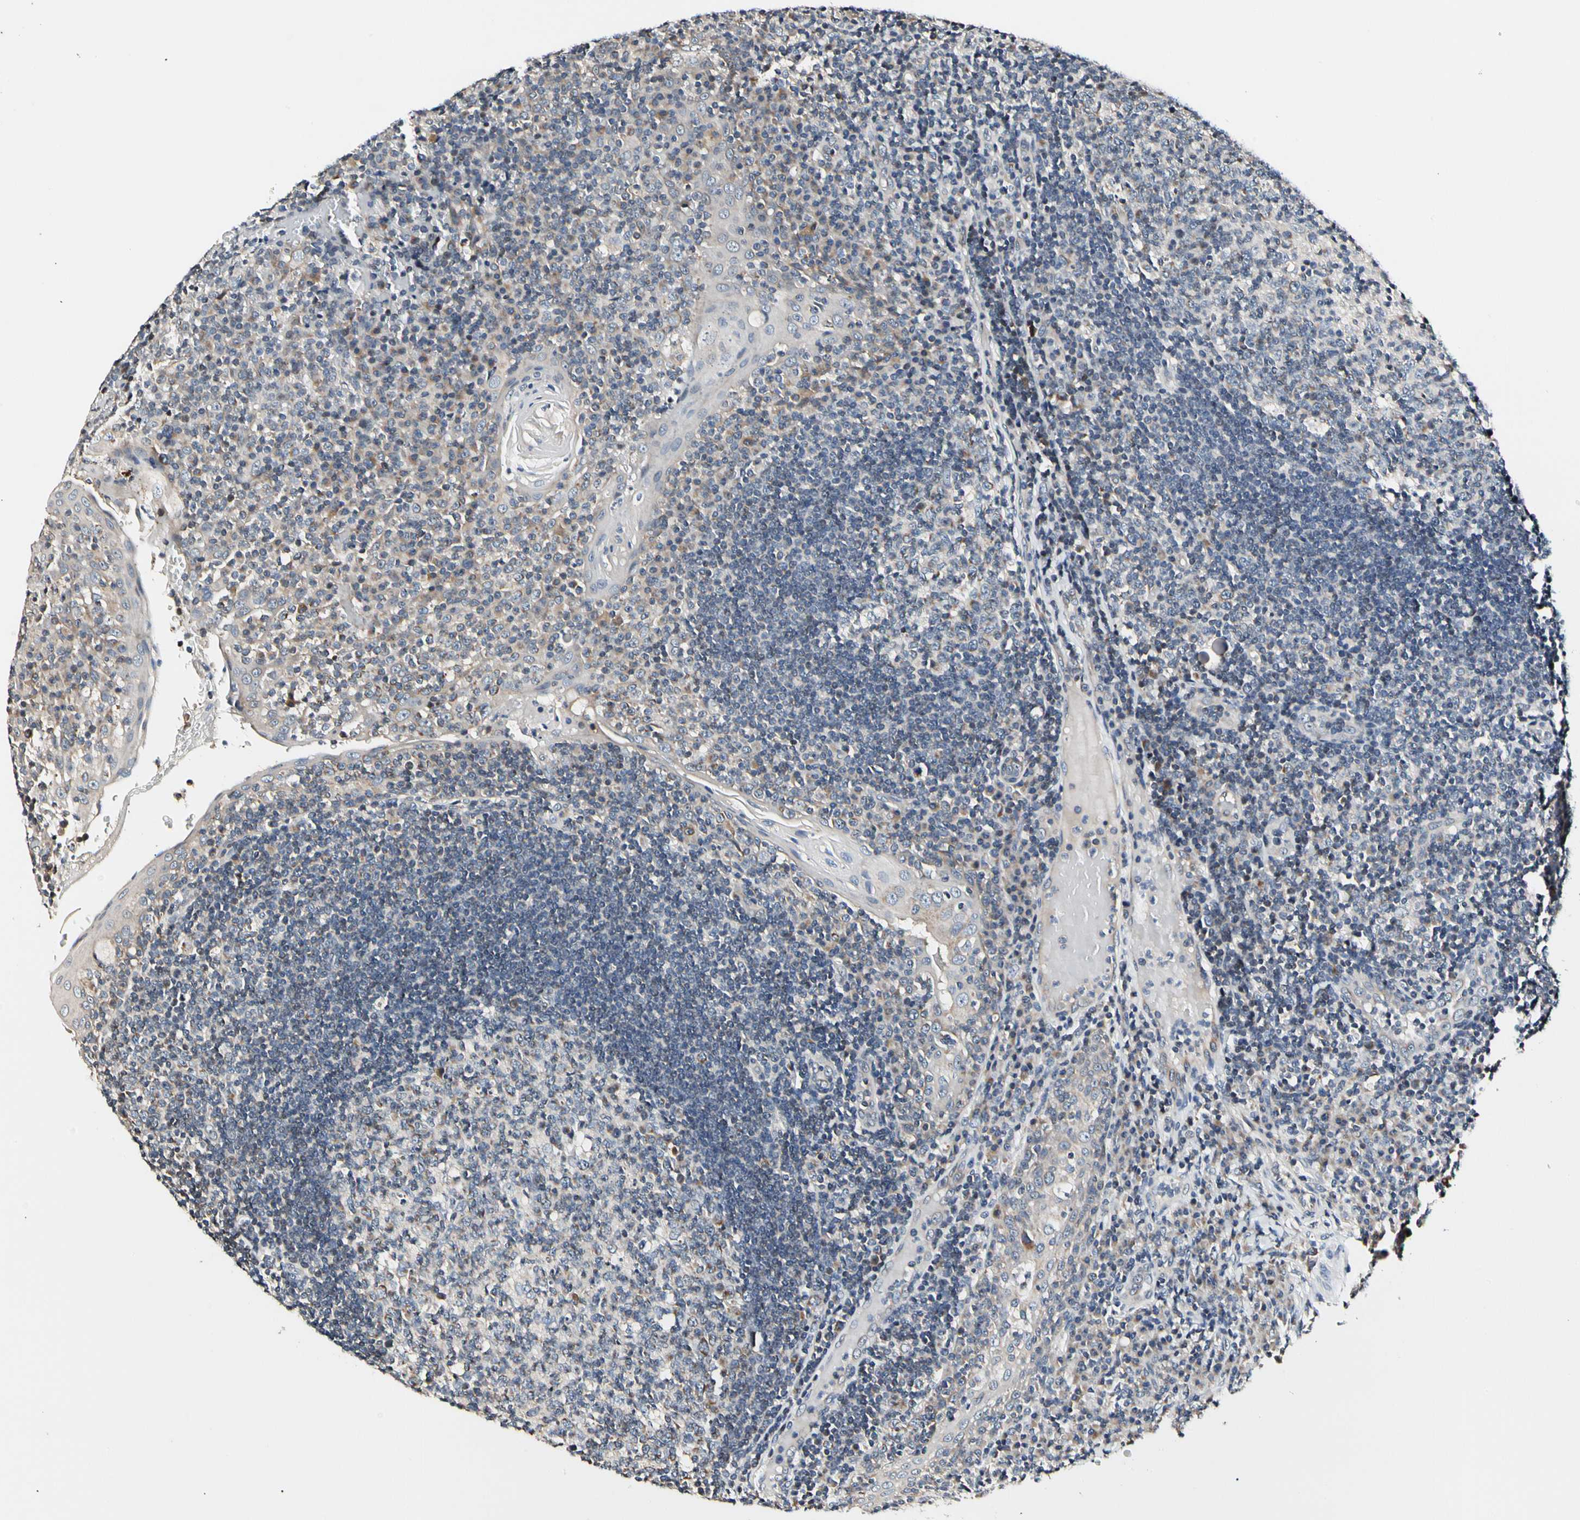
{"staining": {"intensity": "weak", "quantity": "<25%", "location": "cytoplasmic/membranous"}, "tissue": "tonsil", "cell_type": "Germinal center cells", "image_type": "normal", "snomed": [{"axis": "morphology", "description": "Normal tissue, NOS"}, {"axis": "topography", "description": "Tonsil"}], "caption": "High magnification brightfield microscopy of benign tonsil stained with DAB (brown) and counterstained with hematoxylin (blue): germinal center cells show no significant staining. The staining is performed using DAB brown chromogen with nuclei counter-stained in using hematoxylin.", "gene": "SOX30", "patient": {"sex": "female", "age": 40}}